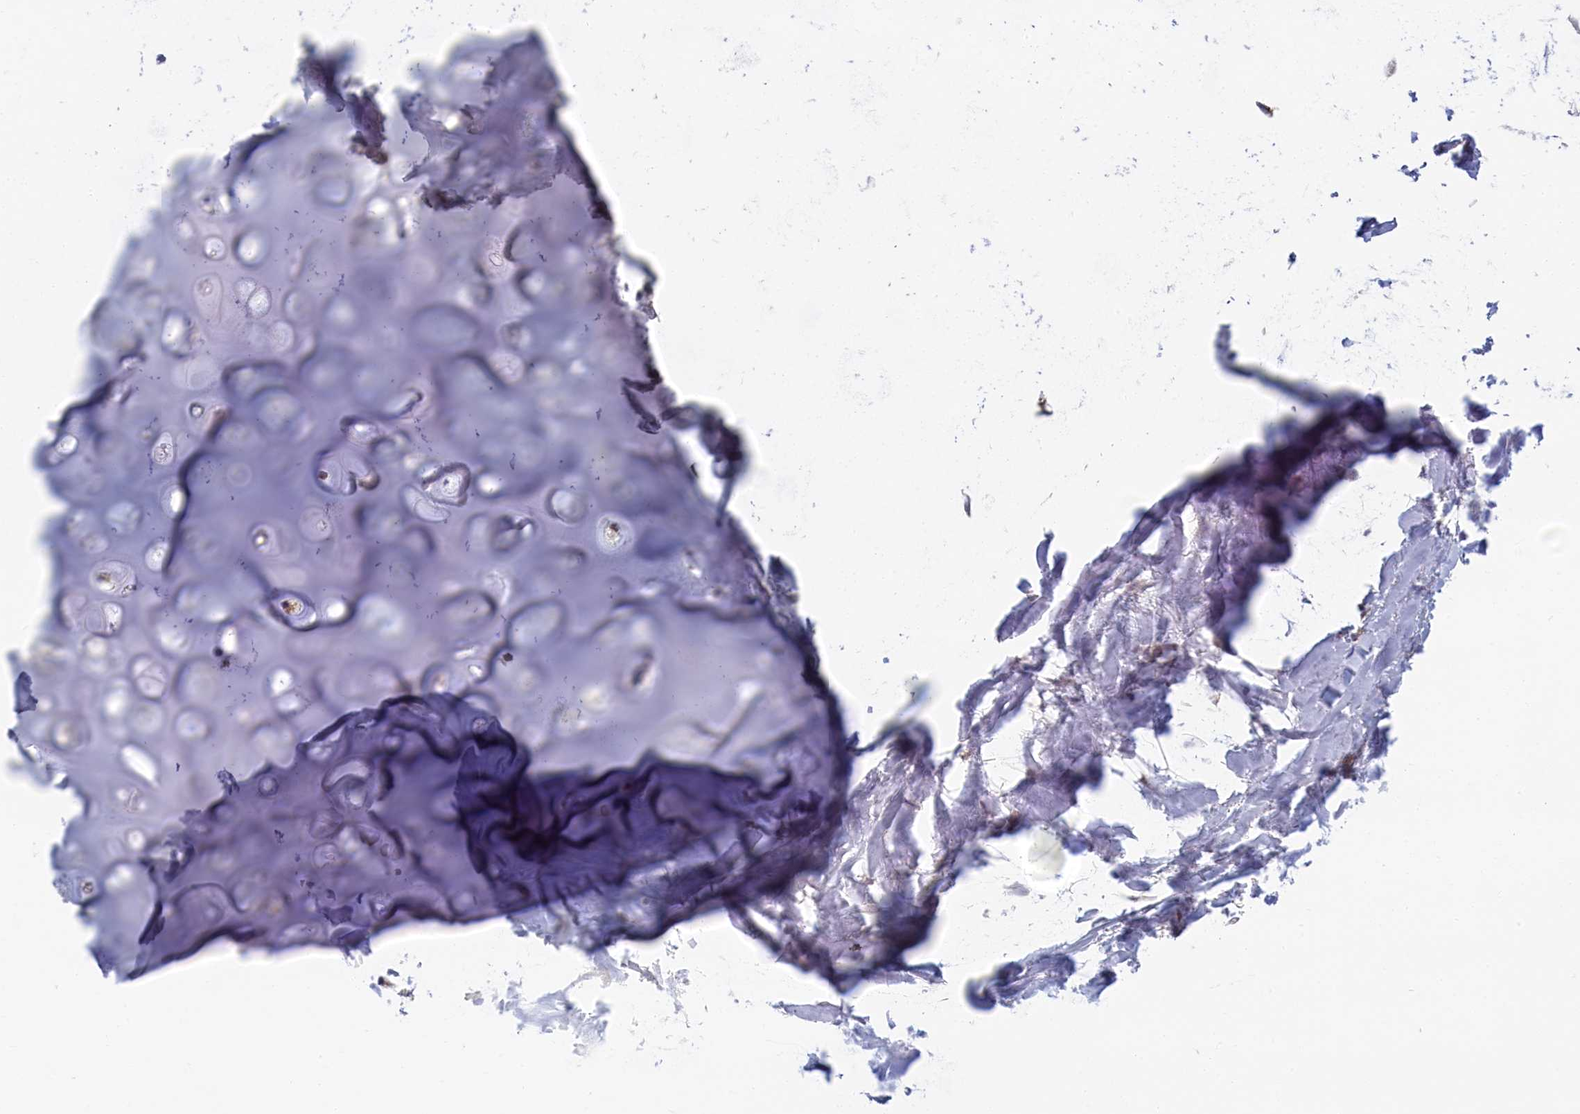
{"staining": {"intensity": "moderate", "quantity": "<25%", "location": "cytoplasmic/membranous"}, "tissue": "soft tissue", "cell_type": "Chondrocytes", "image_type": "normal", "snomed": [{"axis": "morphology", "description": "Normal tissue, NOS"}, {"axis": "topography", "description": "Lymph node"}, {"axis": "topography", "description": "Cartilage tissue"}, {"axis": "topography", "description": "Bronchus"}], "caption": "High-power microscopy captured an immunohistochemistry micrograph of normal soft tissue, revealing moderate cytoplasmic/membranous expression in approximately <25% of chondrocytes.", "gene": "DNAJC17", "patient": {"sex": "male", "age": 63}}